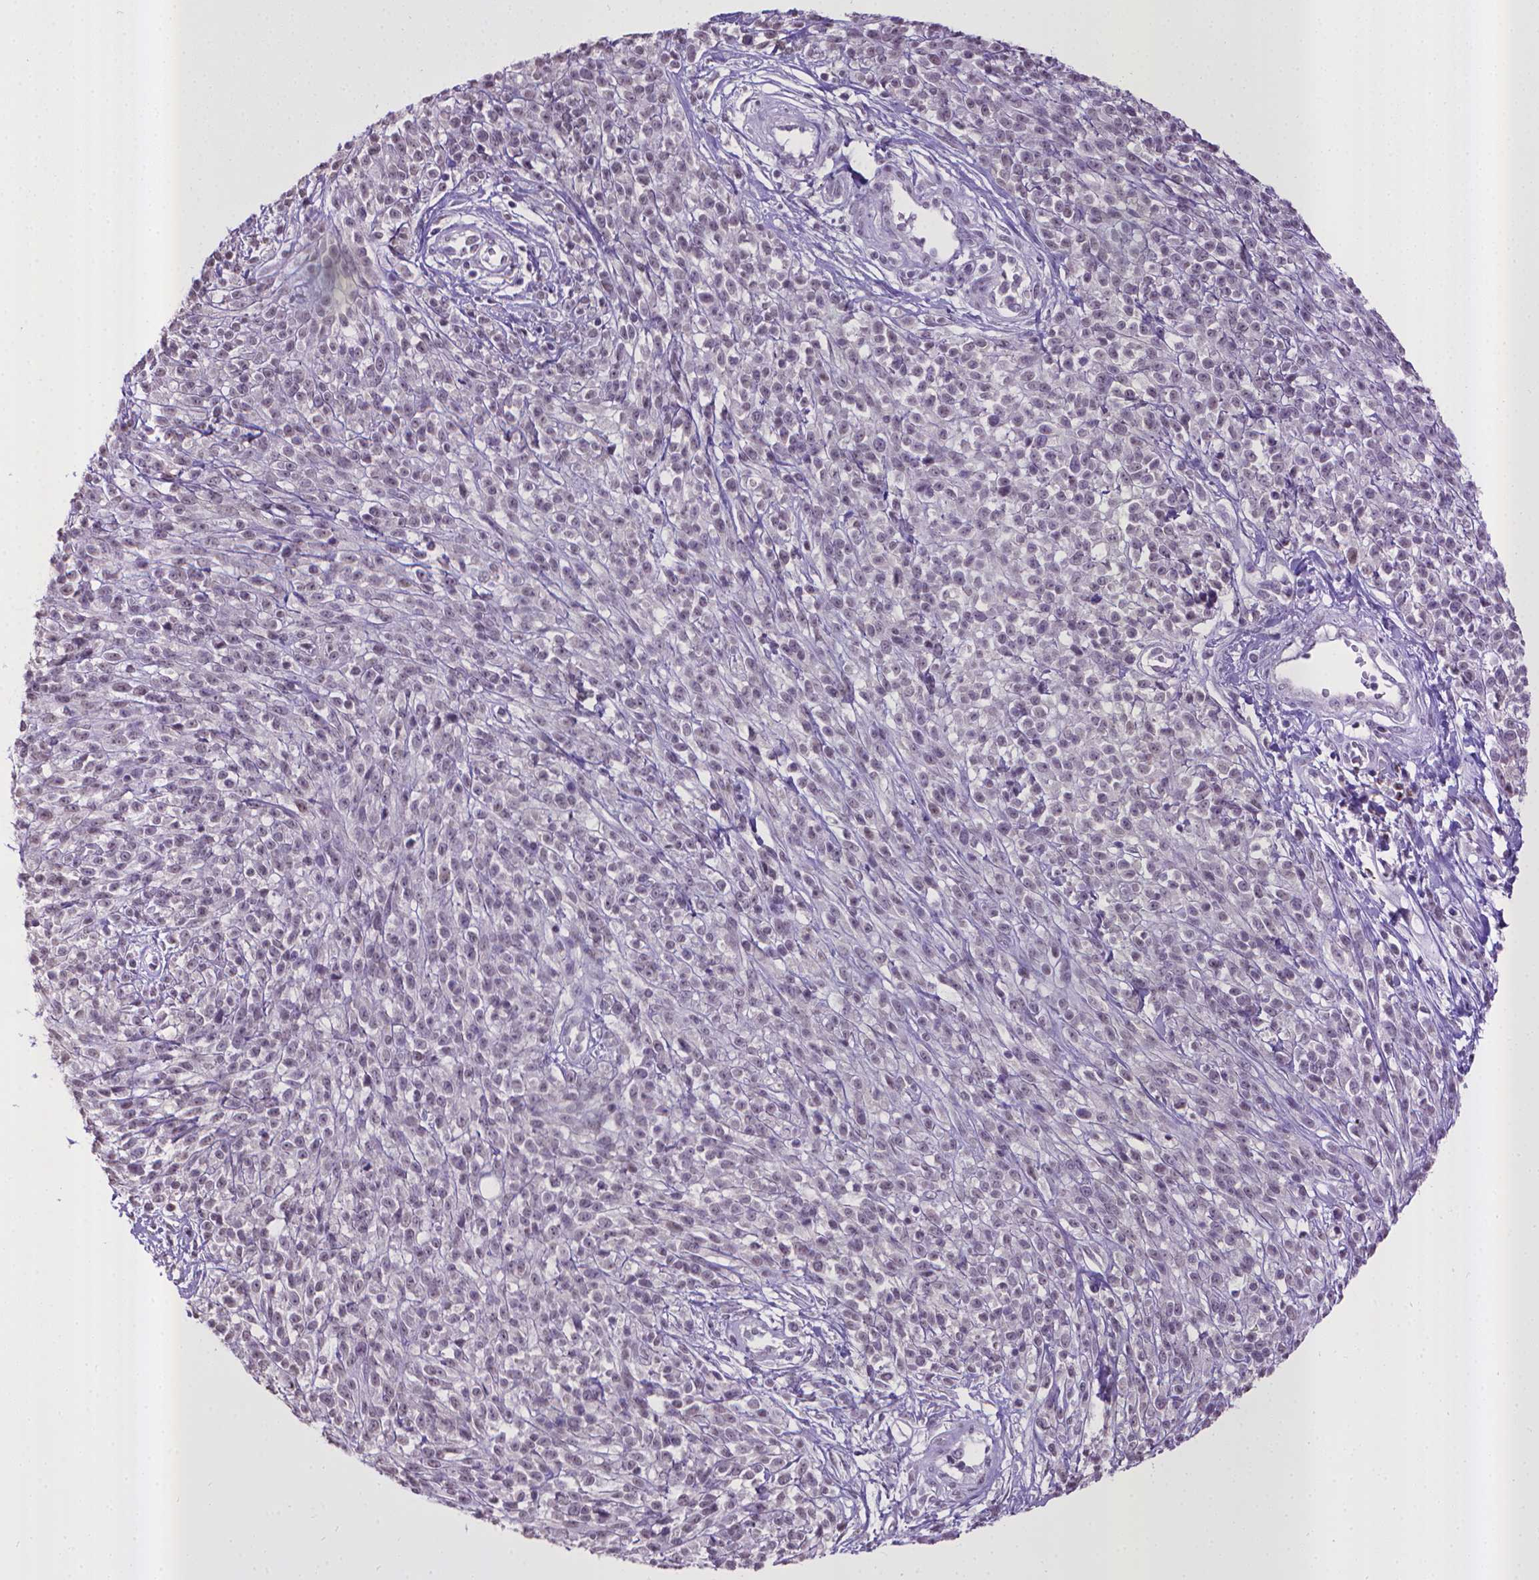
{"staining": {"intensity": "negative", "quantity": "none", "location": "none"}, "tissue": "melanoma", "cell_type": "Tumor cells", "image_type": "cancer", "snomed": [{"axis": "morphology", "description": "Malignant melanoma, NOS"}, {"axis": "topography", "description": "Skin"}, {"axis": "topography", "description": "Skin of trunk"}], "caption": "A high-resolution photomicrograph shows immunohistochemistry staining of melanoma, which reveals no significant staining in tumor cells. (DAB (3,3'-diaminobenzidine) immunohistochemistry (IHC) with hematoxylin counter stain).", "gene": "KMO", "patient": {"sex": "male", "age": 74}}